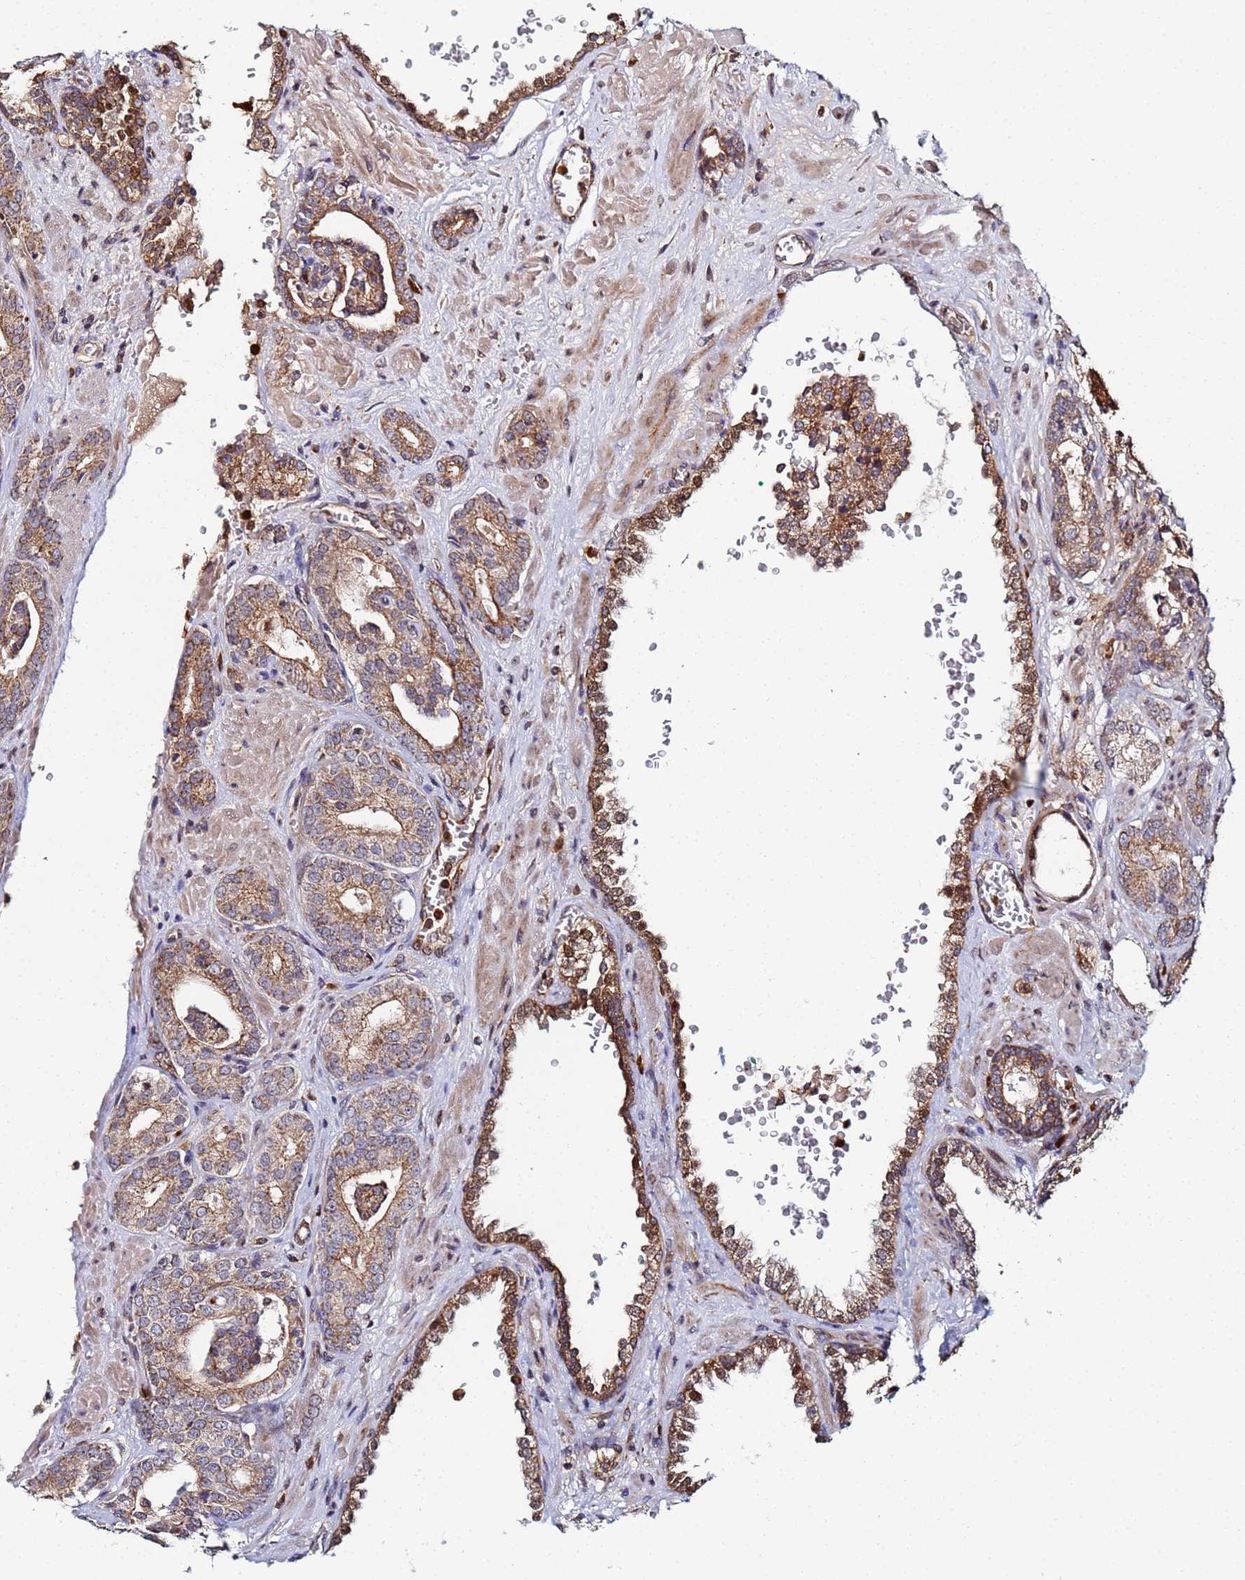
{"staining": {"intensity": "moderate", "quantity": ">75%", "location": "cytoplasmic/membranous"}, "tissue": "prostate cancer", "cell_type": "Tumor cells", "image_type": "cancer", "snomed": [{"axis": "morphology", "description": "Adenocarcinoma, High grade"}, {"axis": "topography", "description": "Prostate"}], "caption": "Moderate cytoplasmic/membranous protein staining is seen in approximately >75% of tumor cells in prostate cancer (adenocarcinoma (high-grade)).", "gene": "CCDC127", "patient": {"sex": "male", "age": 66}}